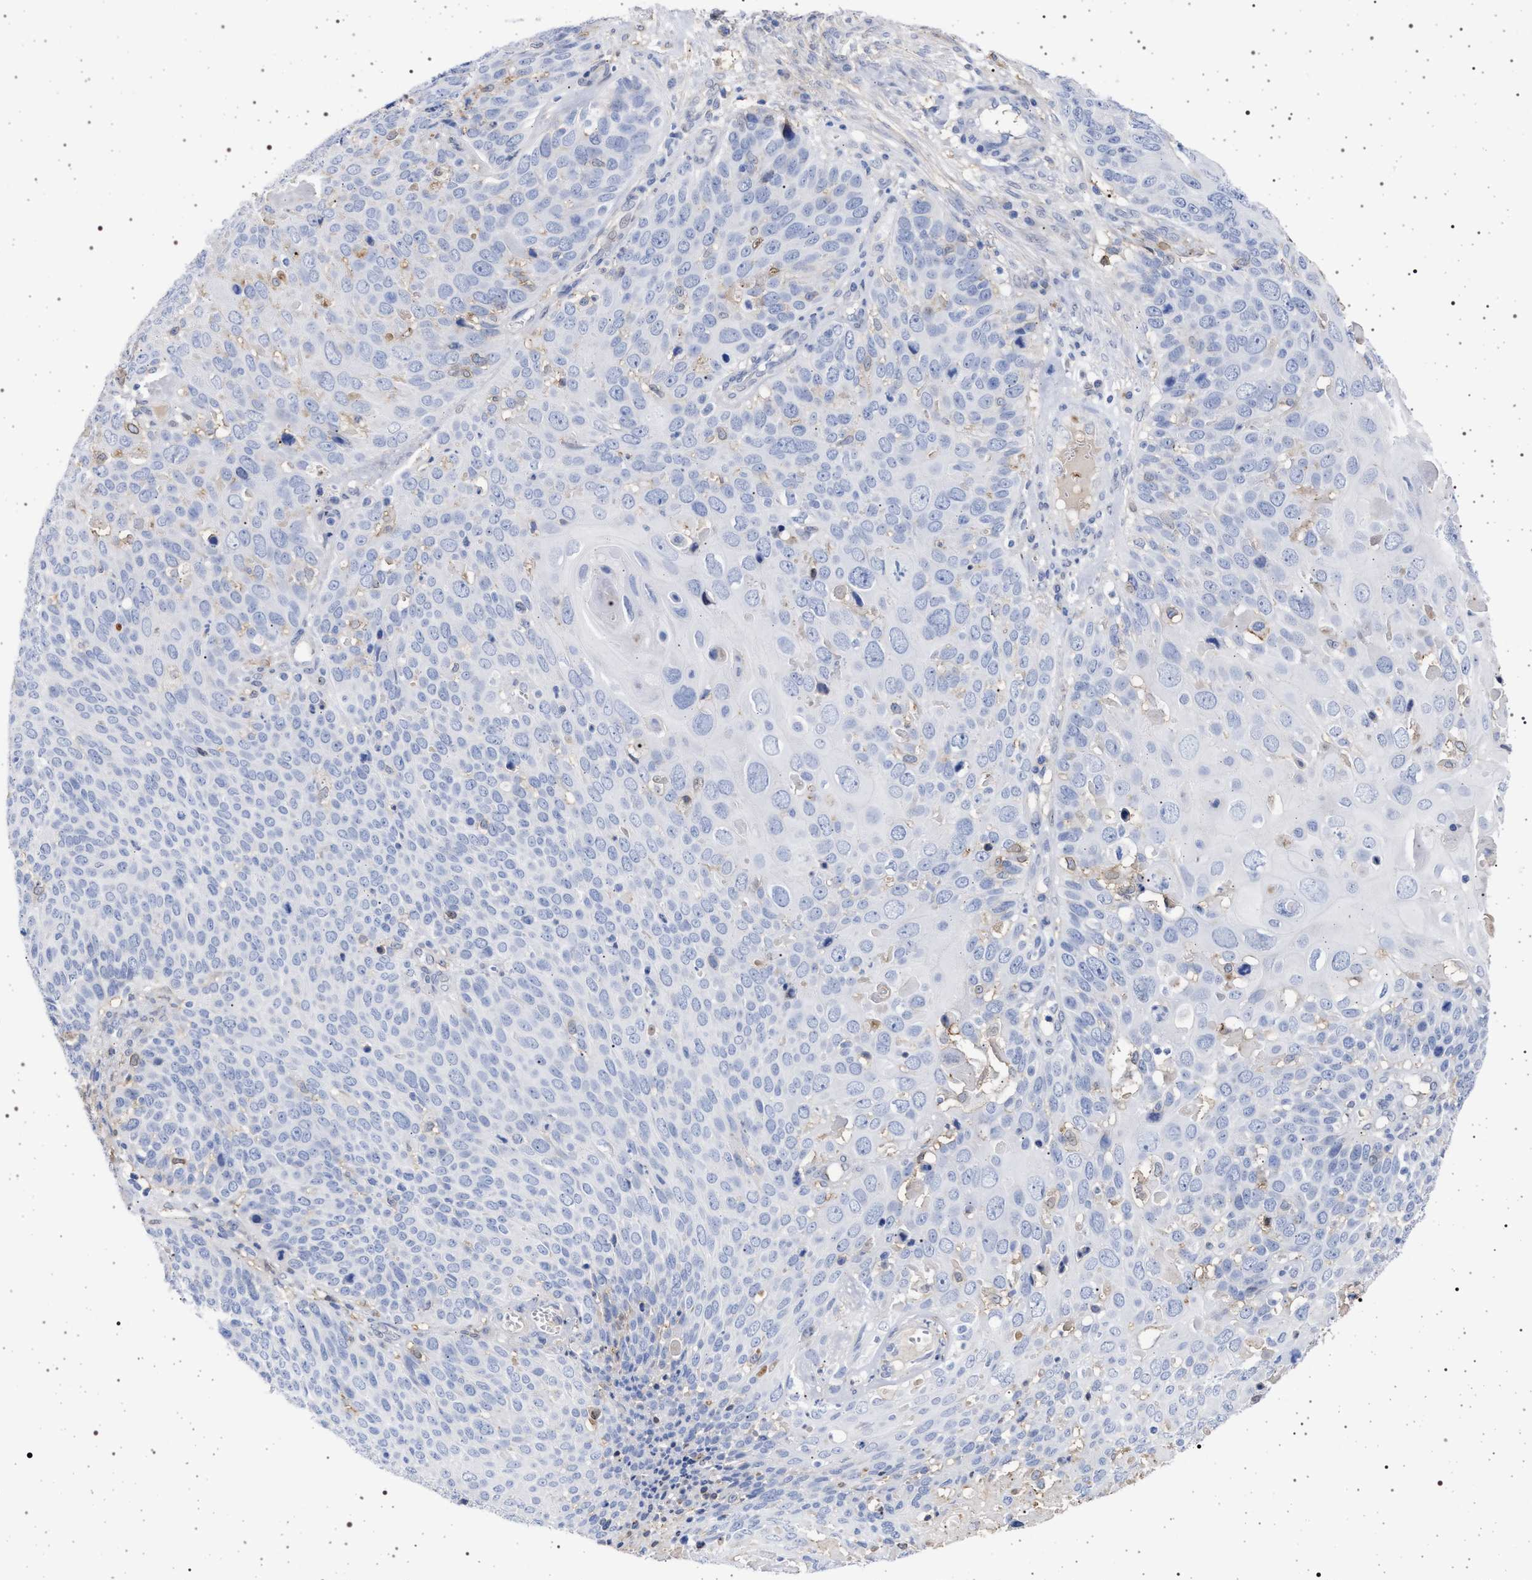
{"staining": {"intensity": "negative", "quantity": "none", "location": "none"}, "tissue": "cervical cancer", "cell_type": "Tumor cells", "image_type": "cancer", "snomed": [{"axis": "morphology", "description": "Squamous cell carcinoma, NOS"}, {"axis": "topography", "description": "Cervix"}], "caption": "The immunohistochemistry micrograph has no significant expression in tumor cells of cervical cancer tissue. (Brightfield microscopy of DAB immunohistochemistry at high magnification).", "gene": "PLG", "patient": {"sex": "female", "age": 74}}